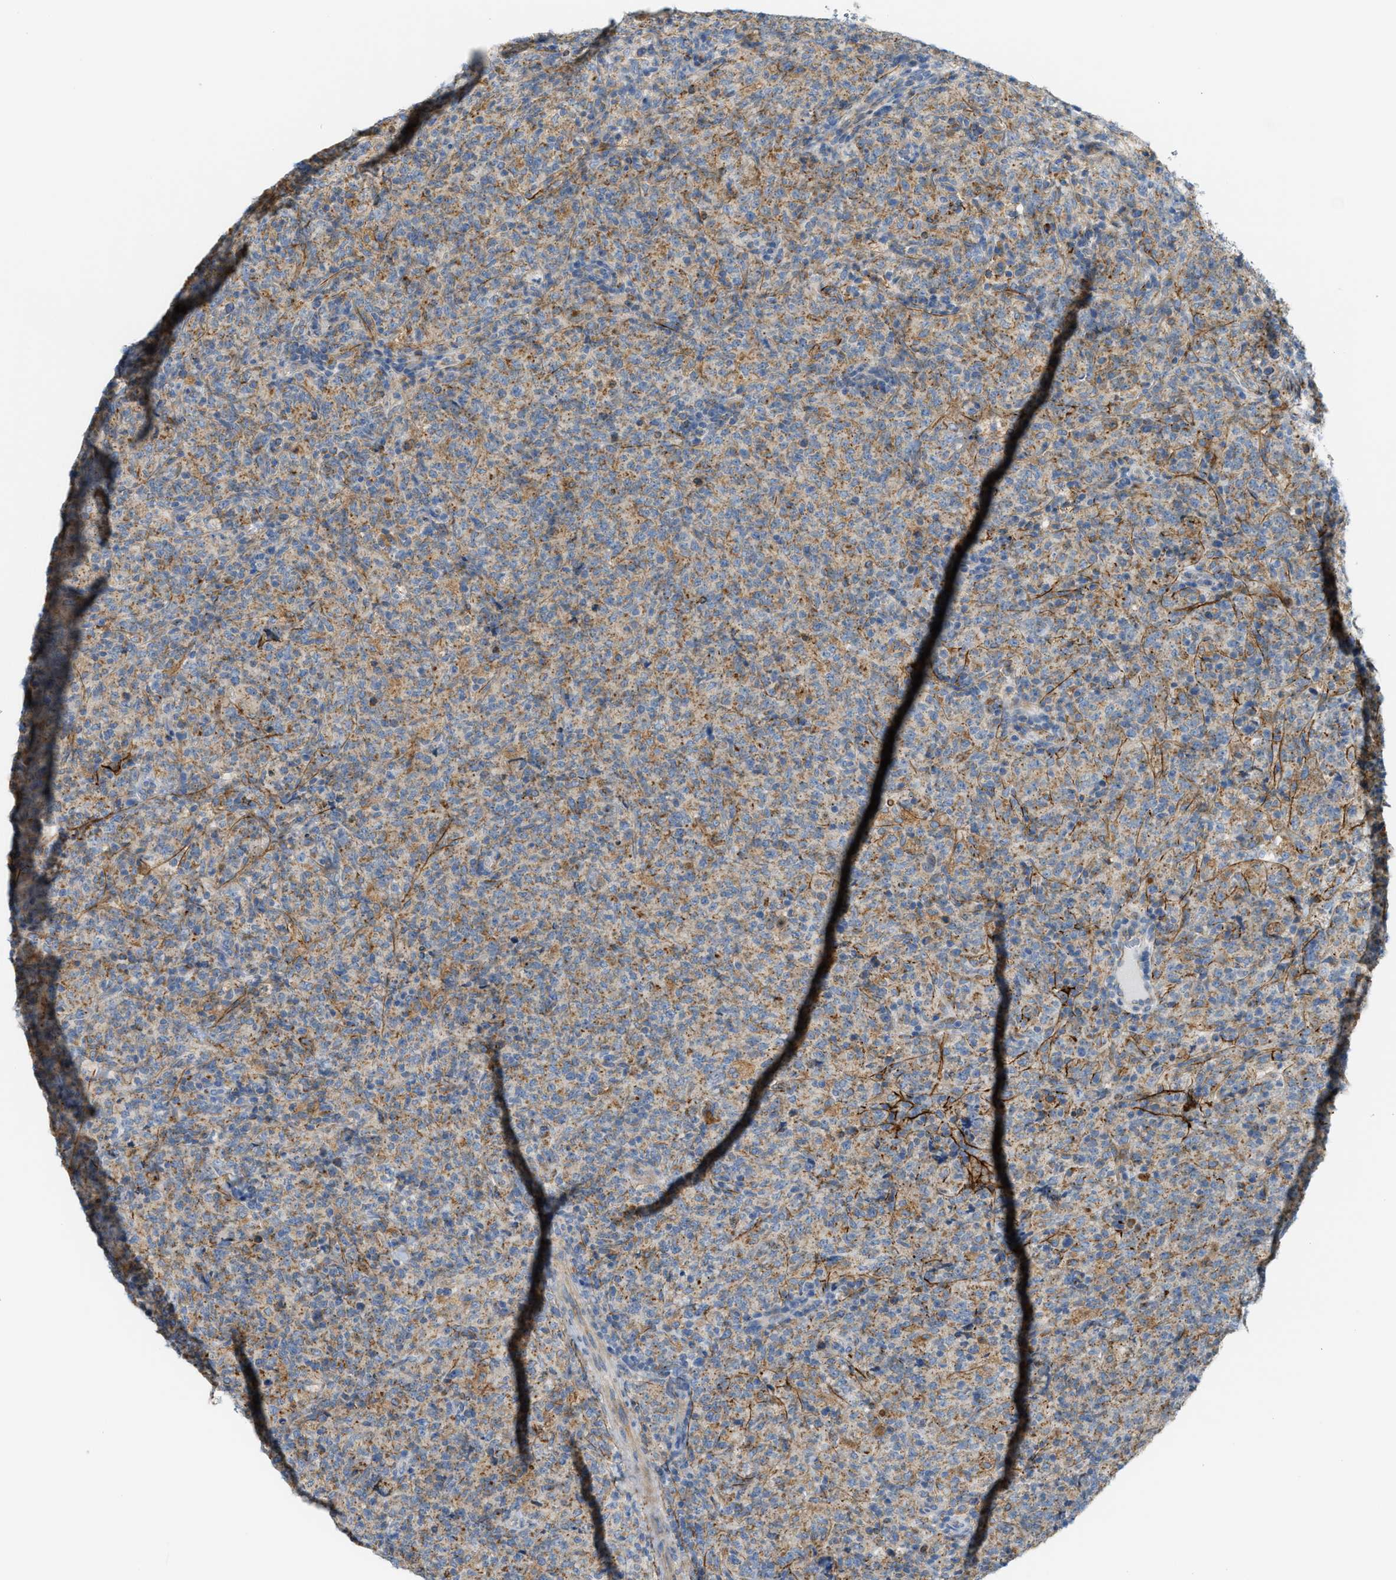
{"staining": {"intensity": "moderate", "quantity": ">75%", "location": "cytoplasmic/membranous"}, "tissue": "lymphoma", "cell_type": "Tumor cells", "image_type": "cancer", "snomed": [{"axis": "morphology", "description": "Malignant lymphoma, non-Hodgkin's type, High grade"}, {"axis": "topography", "description": "Tonsil"}], "caption": "Human lymphoma stained with a protein marker reveals moderate staining in tumor cells.", "gene": "LMBRD1", "patient": {"sex": "female", "age": 36}}